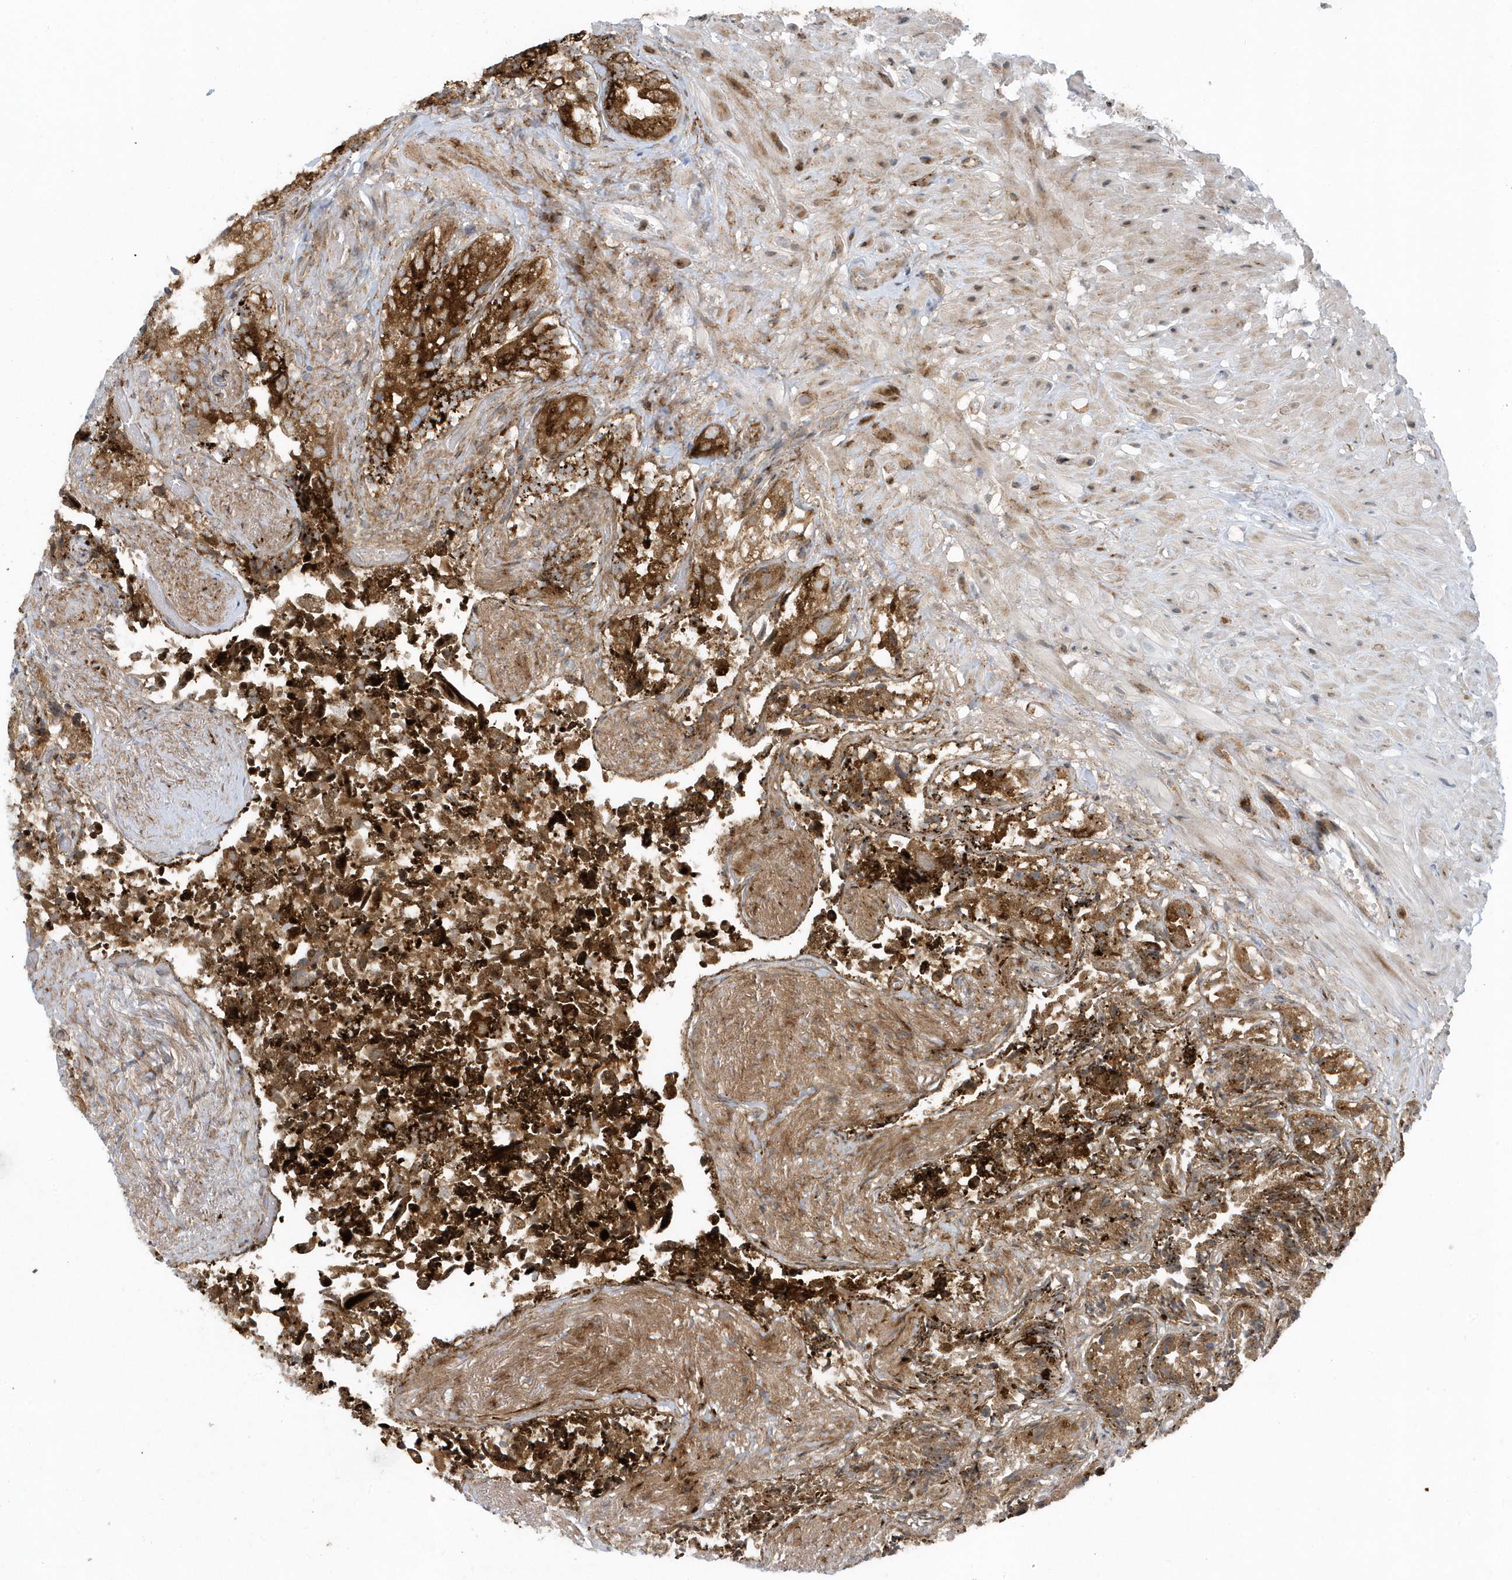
{"staining": {"intensity": "moderate", "quantity": ">75%", "location": "cytoplasmic/membranous"}, "tissue": "seminal vesicle", "cell_type": "Glandular cells", "image_type": "normal", "snomed": [{"axis": "morphology", "description": "Normal tissue, NOS"}, {"axis": "topography", "description": "Seminal veicle"}, {"axis": "topography", "description": "Peripheral nerve tissue"}], "caption": "IHC (DAB (3,3'-diaminobenzidine)) staining of unremarkable seminal vesicle reveals moderate cytoplasmic/membranous protein staining in approximately >75% of glandular cells. The staining was performed using DAB (3,3'-diaminobenzidine) to visualize the protein expression in brown, while the nuclei were stained in blue with hematoxylin (Magnification: 20x).", "gene": "FAM98A", "patient": {"sex": "male", "age": 63}}